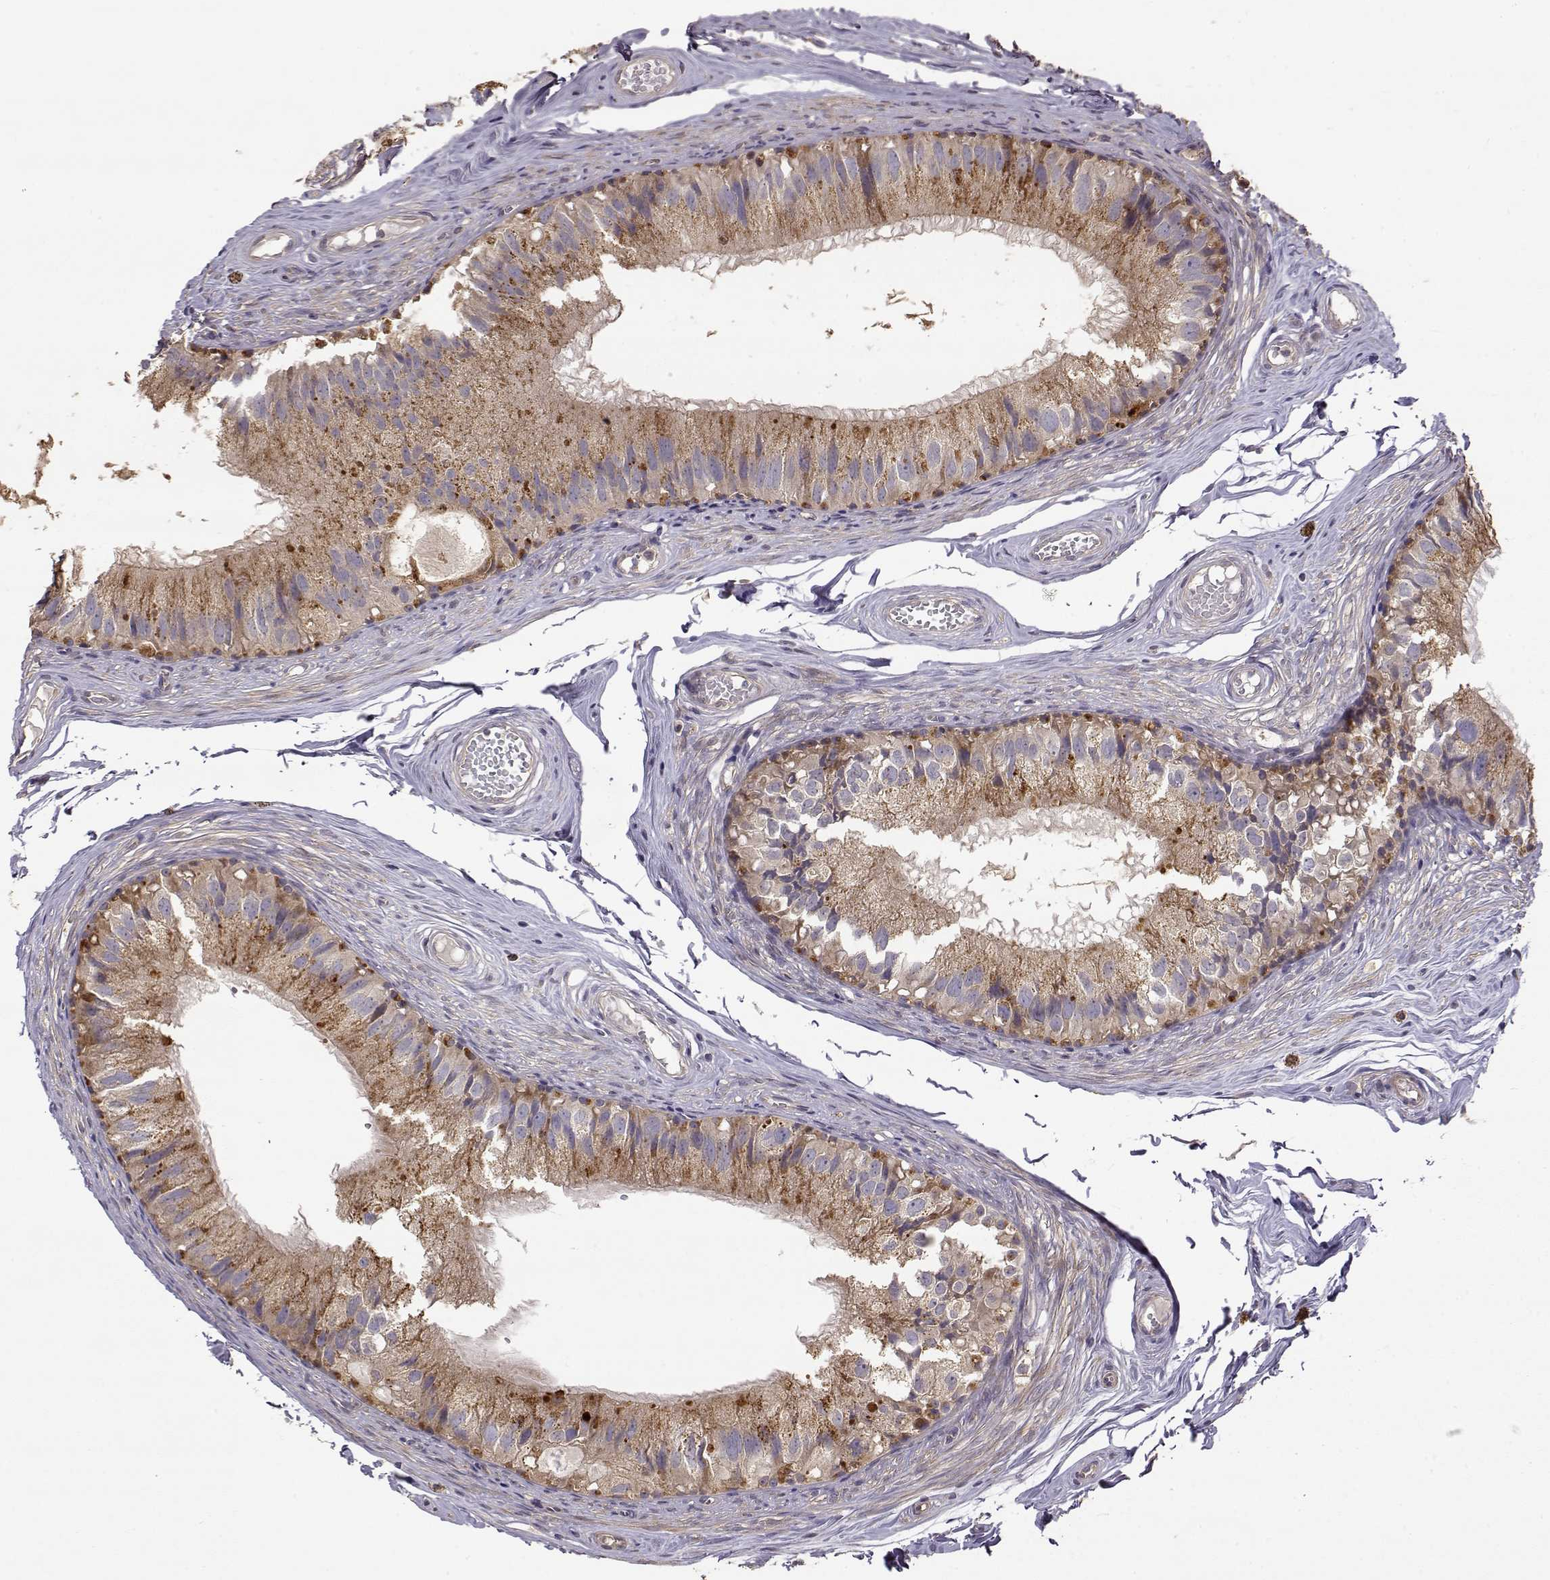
{"staining": {"intensity": "moderate", "quantity": ">75%", "location": "cytoplasmic/membranous"}, "tissue": "epididymis", "cell_type": "Glandular cells", "image_type": "normal", "snomed": [{"axis": "morphology", "description": "Normal tissue, NOS"}, {"axis": "topography", "description": "Epididymis"}], "caption": "Protein expression analysis of benign epididymis displays moderate cytoplasmic/membranous staining in approximately >75% of glandular cells. The staining was performed using DAB, with brown indicating positive protein expression. Nuclei are stained blue with hematoxylin.", "gene": "CRIM1", "patient": {"sex": "male", "age": 45}}